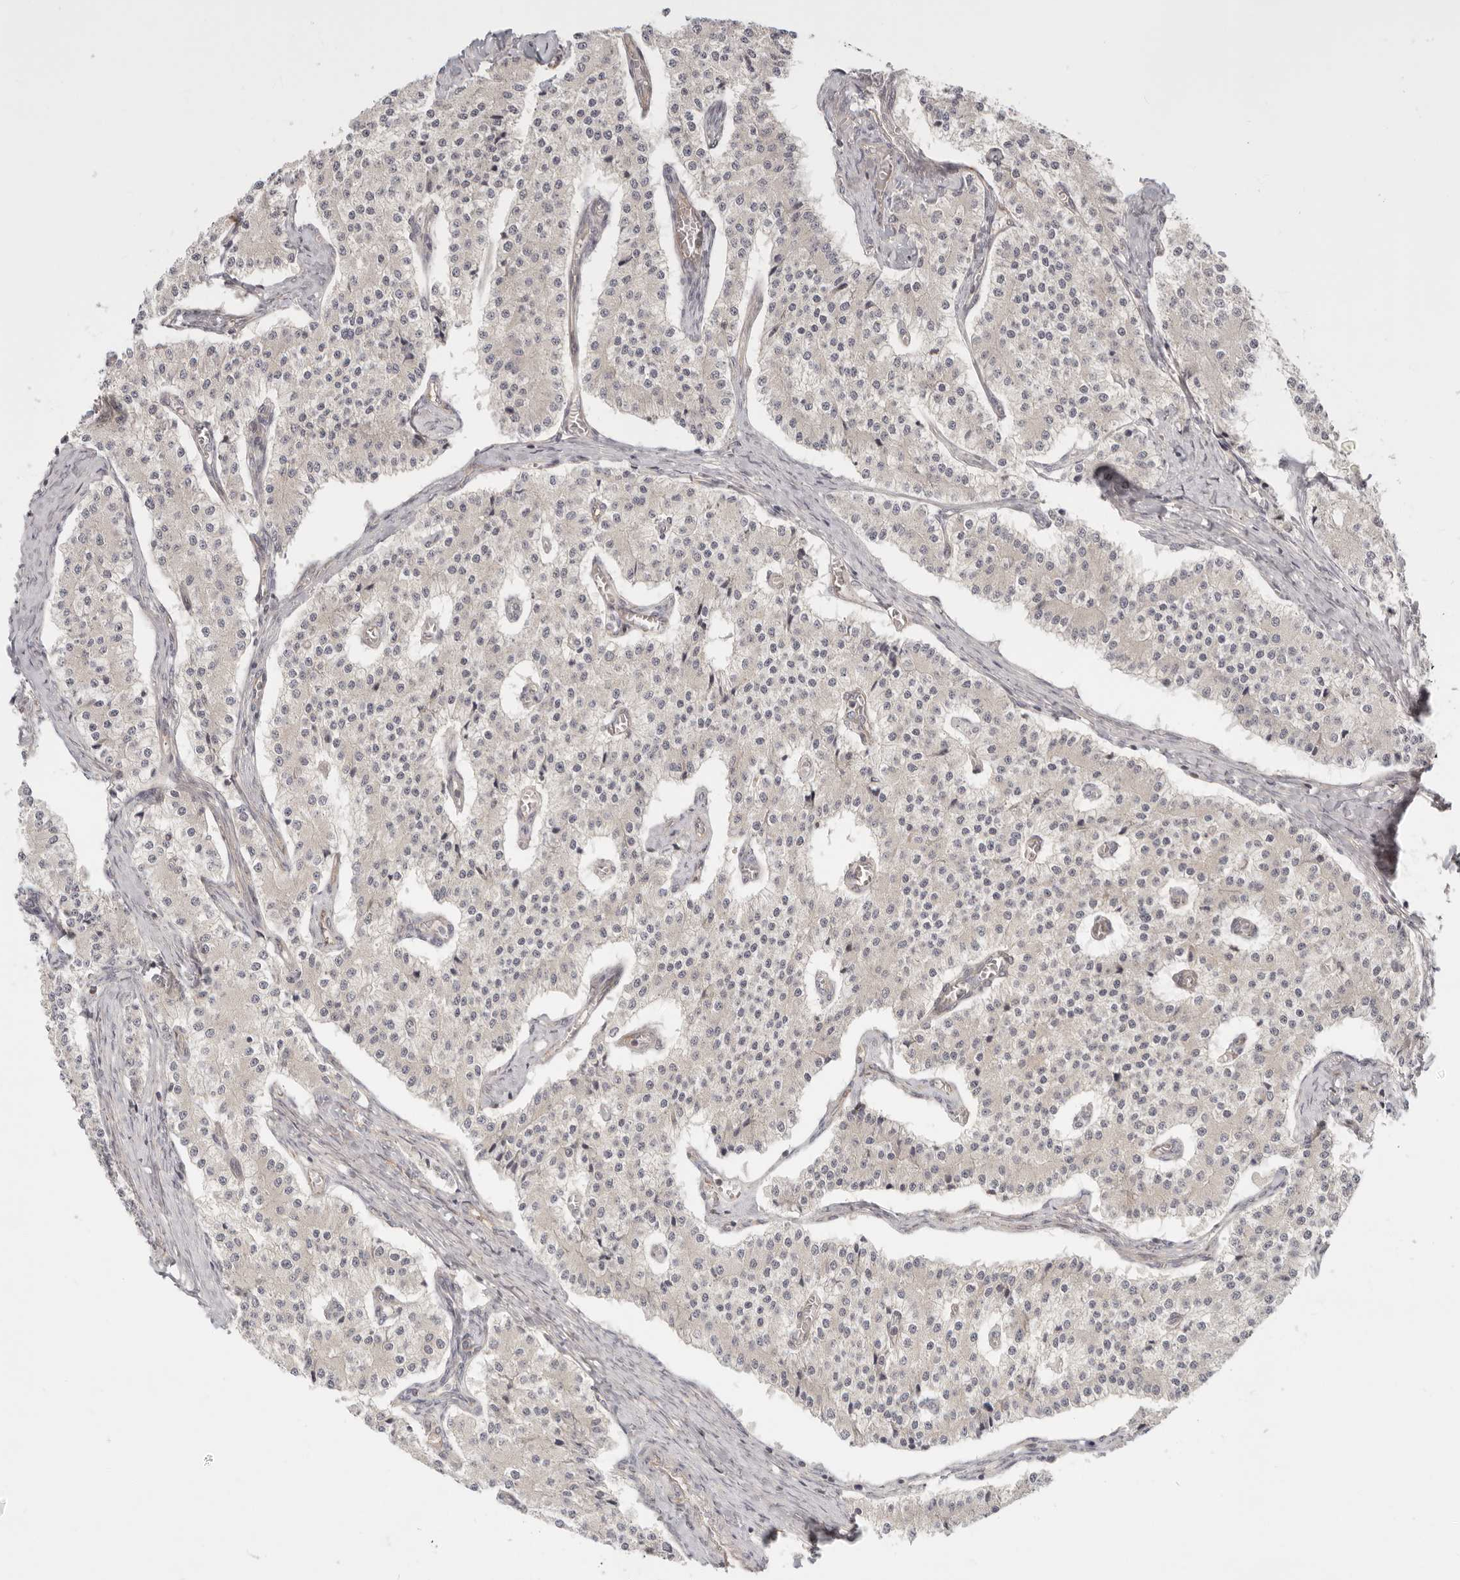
{"staining": {"intensity": "weak", "quantity": "<25%", "location": "cytoplasmic/membranous"}, "tissue": "carcinoid", "cell_type": "Tumor cells", "image_type": "cancer", "snomed": [{"axis": "morphology", "description": "Carcinoid, malignant, NOS"}, {"axis": "topography", "description": "Colon"}], "caption": "Tumor cells are negative for protein expression in human malignant carcinoid.", "gene": "UFSP1", "patient": {"sex": "female", "age": 52}}